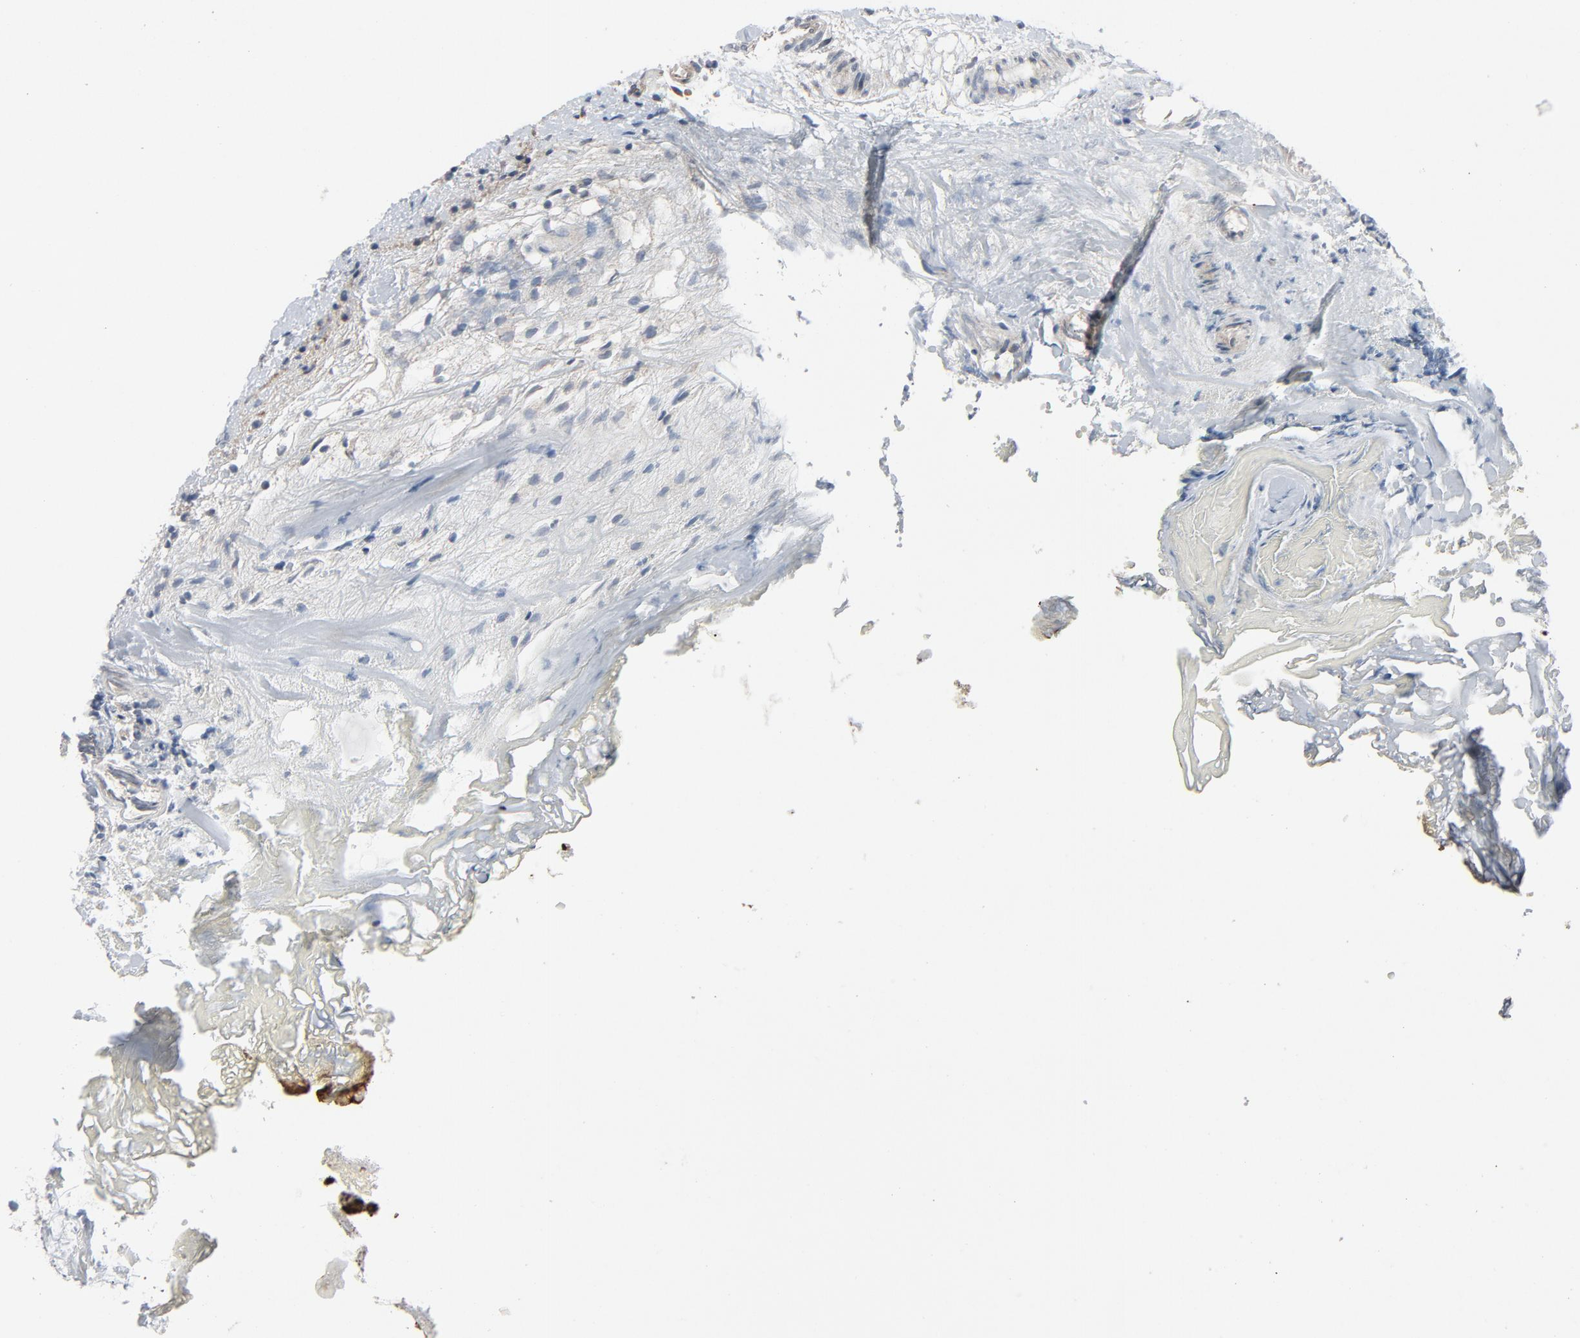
{"staining": {"intensity": "moderate", "quantity": ">75%", "location": "cytoplasmic/membranous"}, "tissue": "colorectal cancer", "cell_type": "Tumor cells", "image_type": "cancer", "snomed": [{"axis": "morphology", "description": "Adenocarcinoma, NOS"}, {"axis": "topography", "description": "Colon"}], "caption": "Colorectal adenocarcinoma tissue demonstrates moderate cytoplasmic/membranous expression in about >75% of tumor cells, visualized by immunohistochemistry.", "gene": "TSG101", "patient": {"sex": "male", "age": 14}}